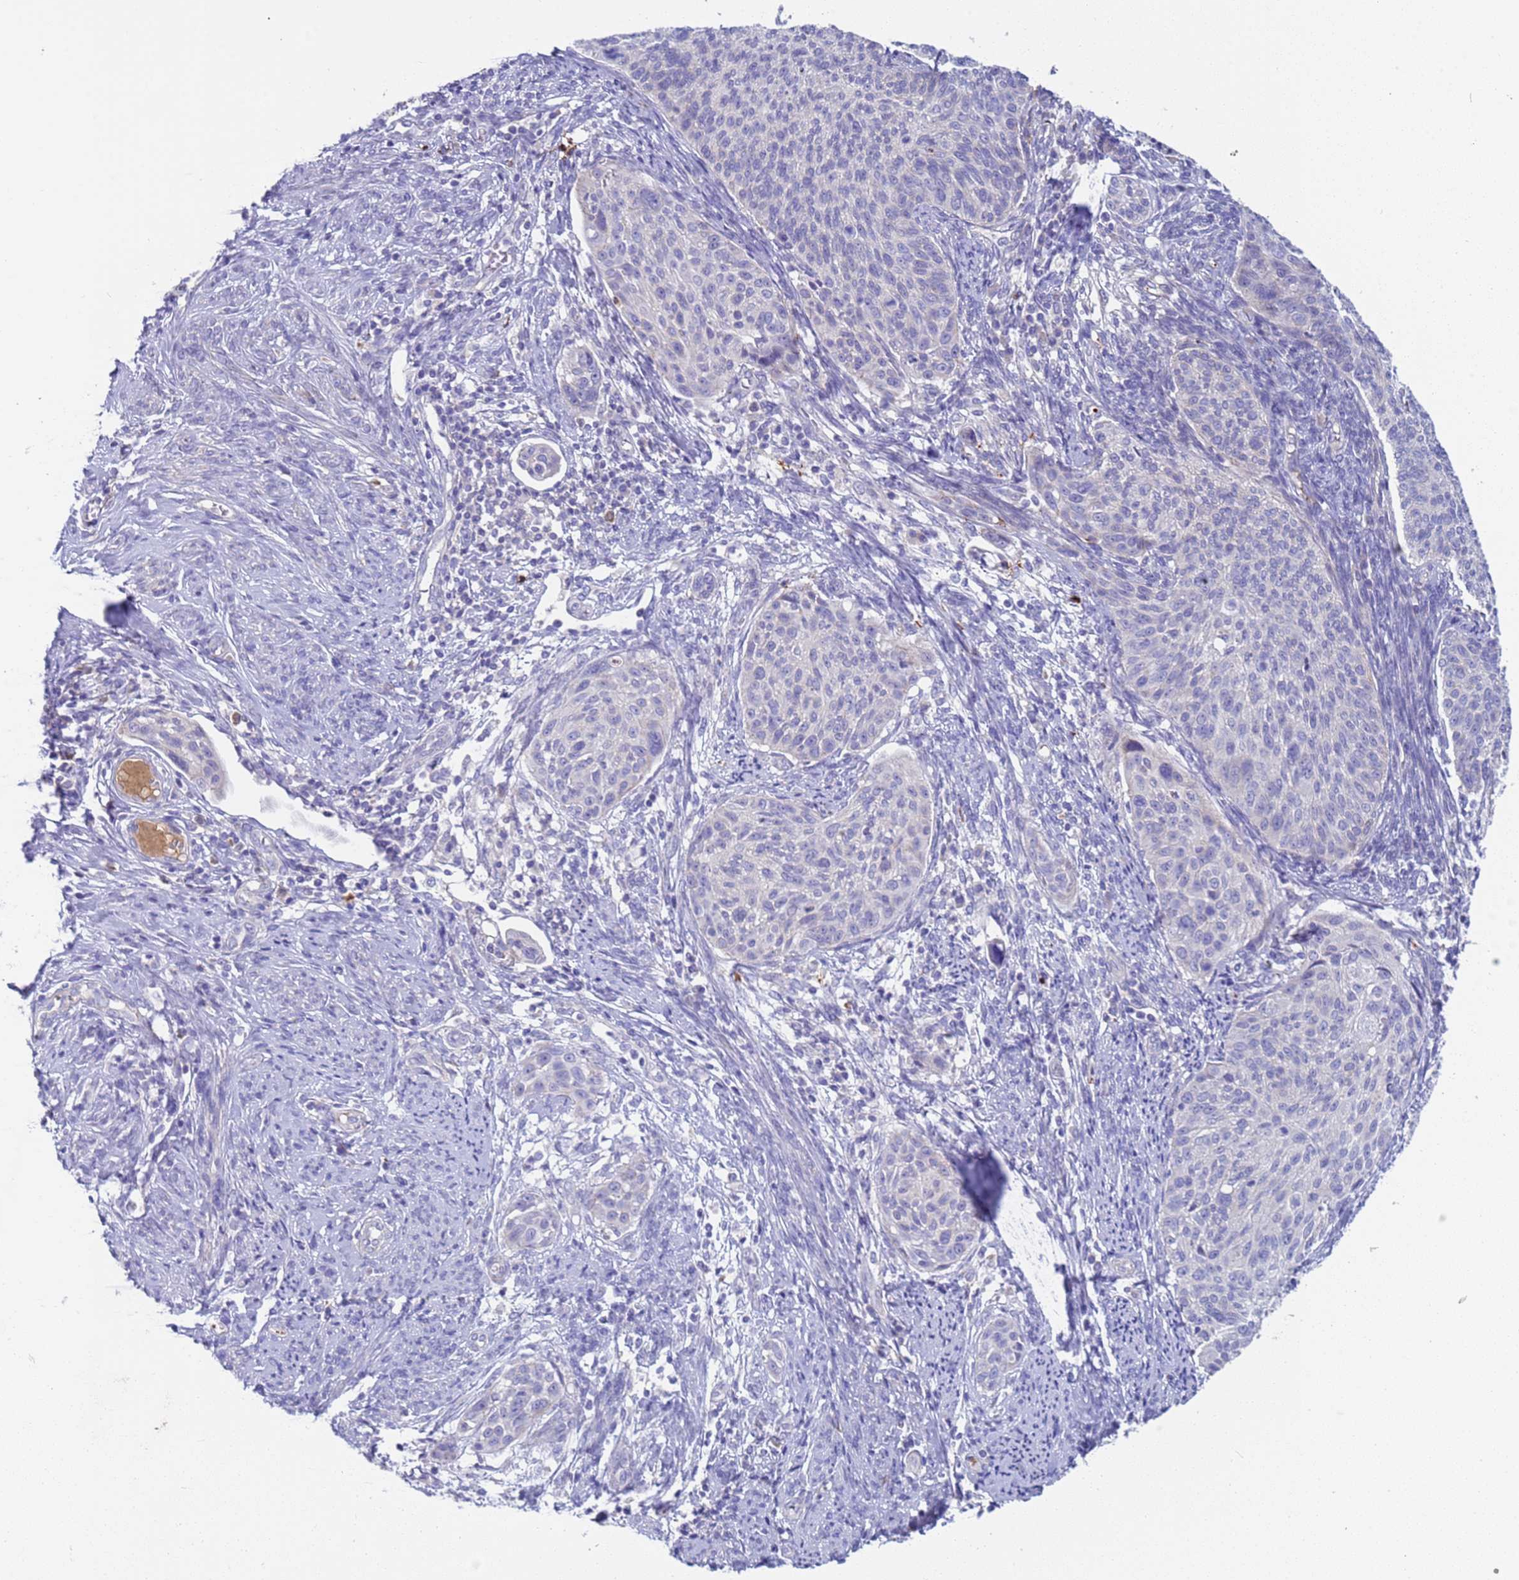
{"staining": {"intensity": "negative", "quantity": "none", "location": "none"}, "tissue": "cervical cancer", "cell_type": "Tumor cells", "image_type": "cancer", "snomed": [{"axis": "morphology", "description": "Squamous cell carcinoma, NOS"}, {"axis": "topography", "description": "Cervix"}], "caption": "Tumor cells show no significant protein expression in cervical squamous cell carcinoma.", "gene": "C4orf46", "patient": {"sex": "female", "age": 70}}